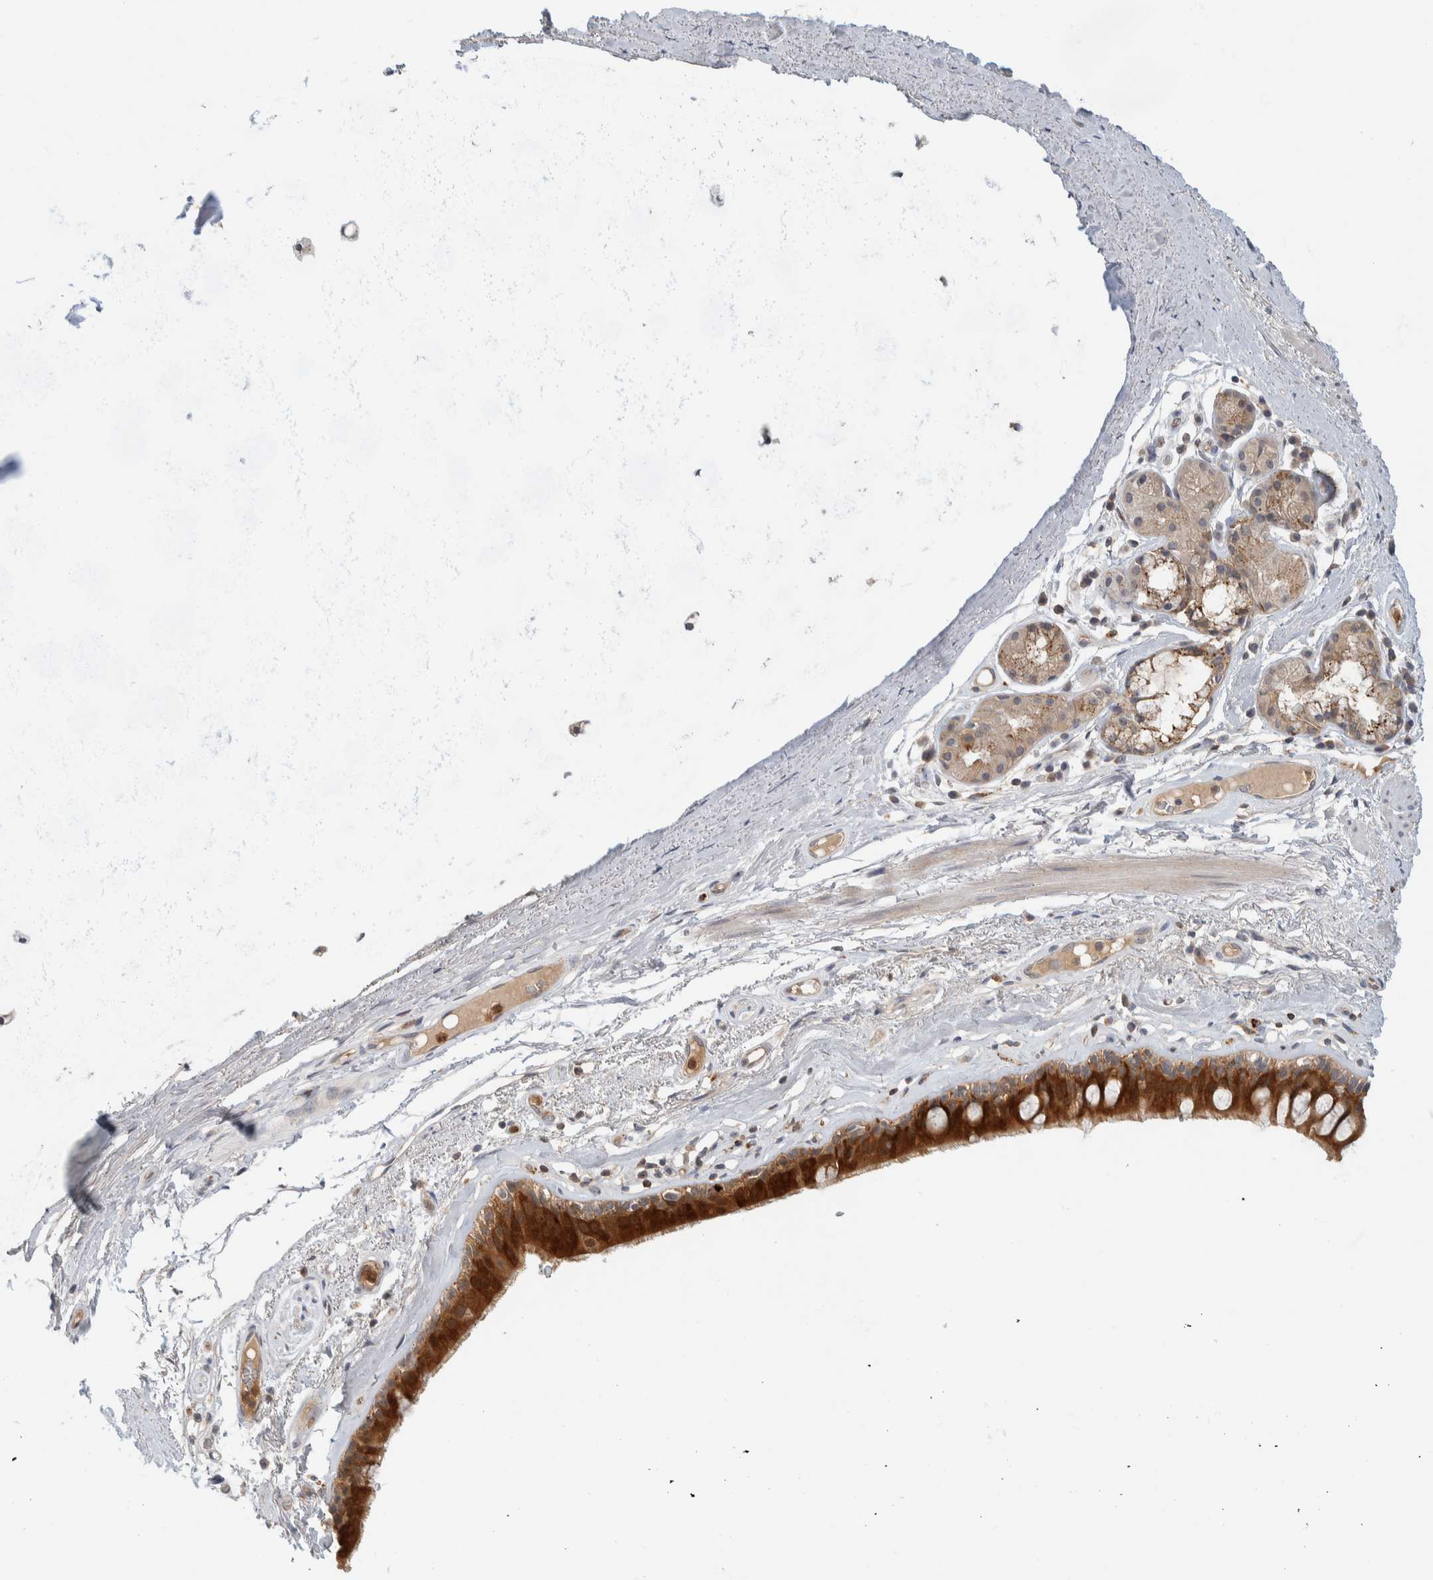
{"staining": {"intensity": "strong", "quantity": ">75%", "location": "cytoplasmic/membranous,nuclear"}, "tissue": "bronchus", "cell_type": "Respiratory epithelial cells", "image_type": "normal", "snomed": [{"axis": "morphology", "description": "Normal tissue, NOS"}, {"axis": "topography", "description": "Cartilage tissue"}], "caption": "Immunohistochemistry micrograph of unremarkable bronchus stained for a protein (brown), which demonstrates high levels of strong cytoplasmic/membranous,nuclear positivity in about >75% of respiratory epithelial cells.", "gene": "GCLM", "patient": {"sex": "female", "age": 63}}